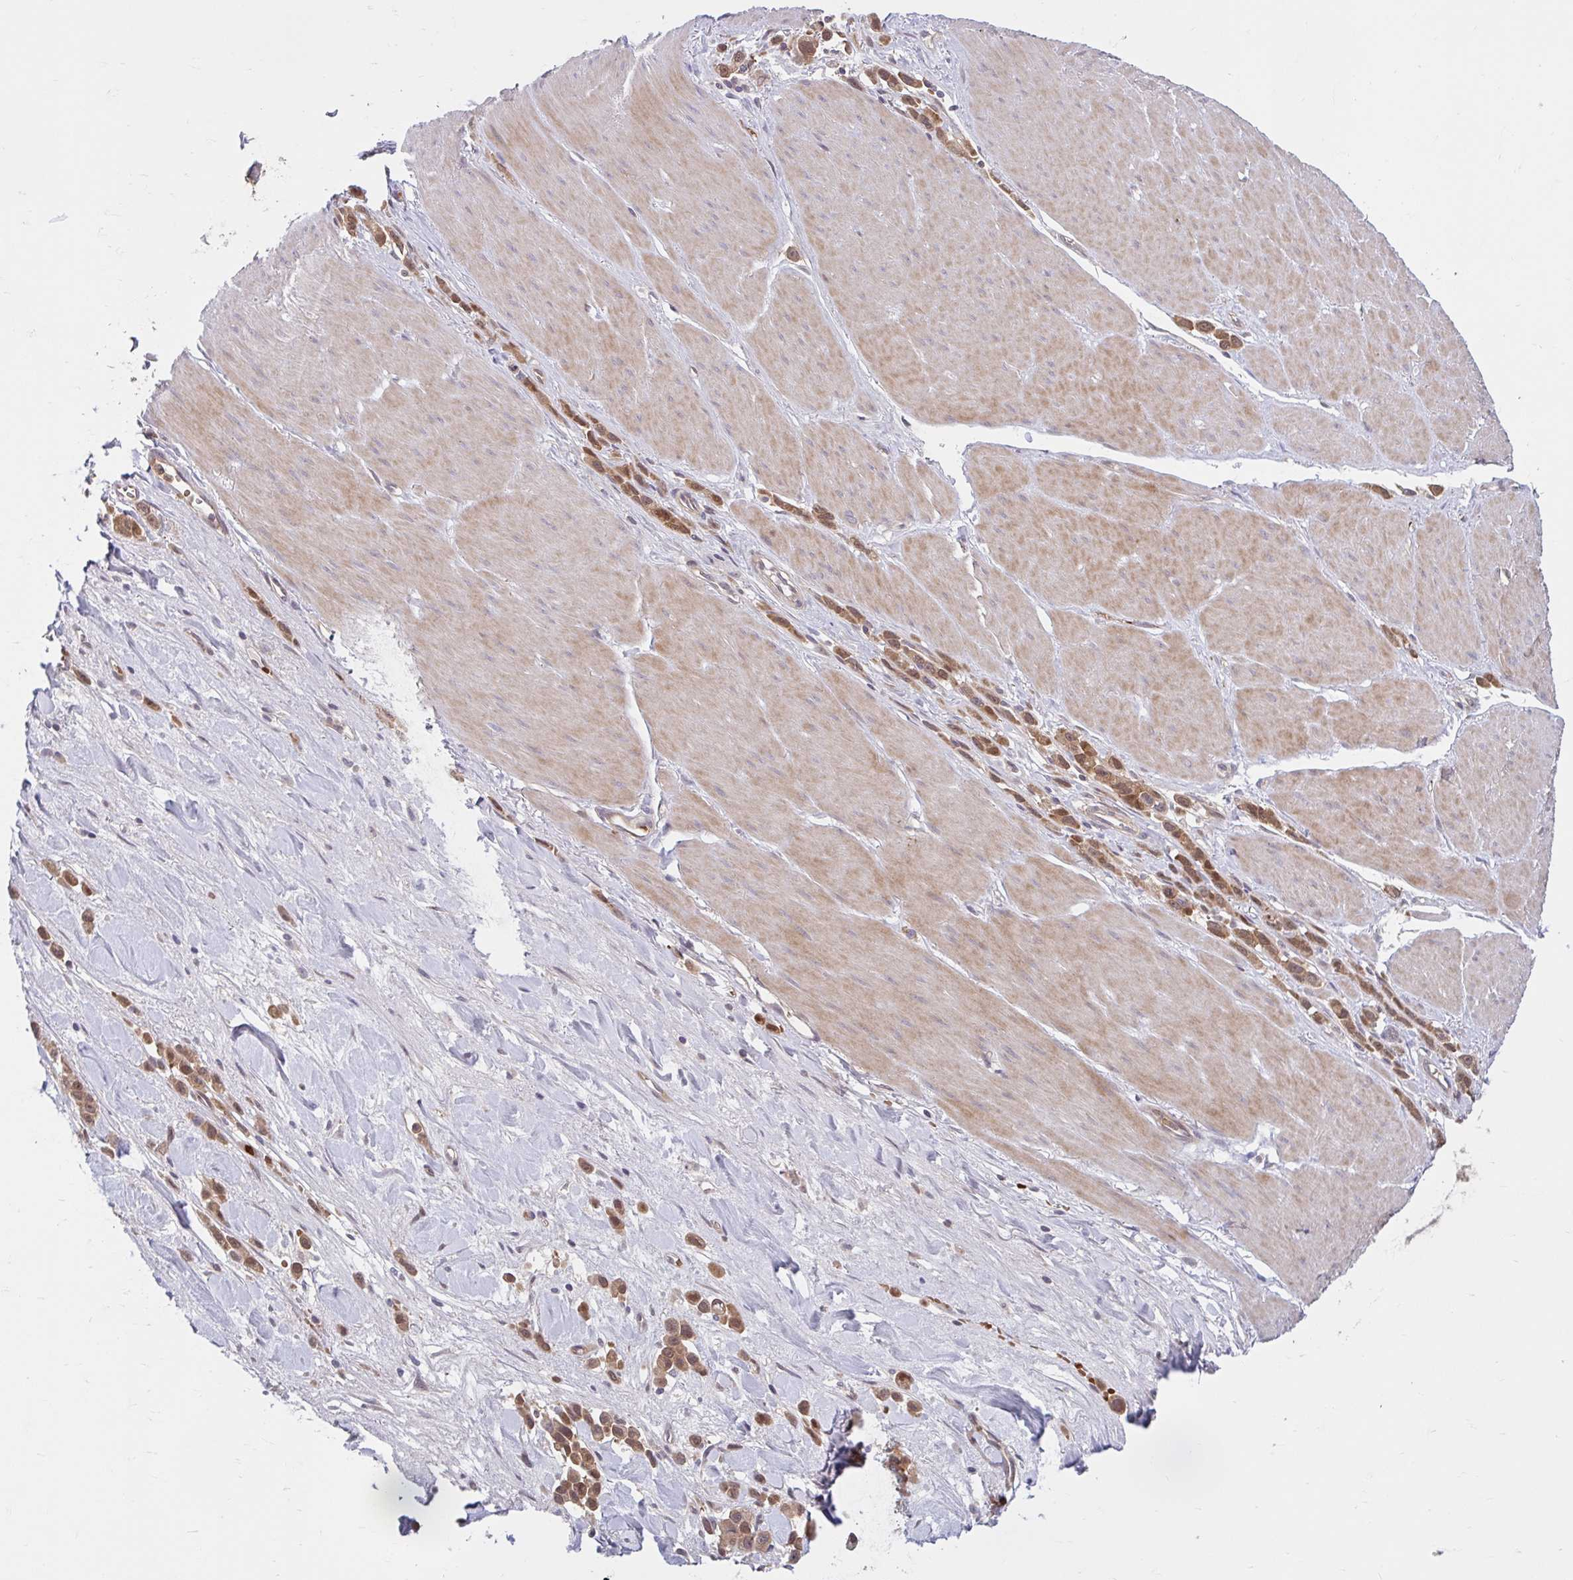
{"staining": {"intensity": "strong", "quantity": ">75%", "location": "cytoplasmic/membranous"}, "tissue": "stomach cancer", "cell_type": "Tumor cells", "image_type": "cancer", "snomed": [{"axis": "morphology", "description": "Adenocarcinoma, NOS"}, {"axis": "topography", "description": "Stomach"}], "caption": "A photomicrograph of adenocarcinoma (stomach) stained for a protein demonstrates strong cytoplasmic/membranous brown staining in tumor cells.", "gene": "HMBS", "patient": {"sex": "male", "age": 47}}